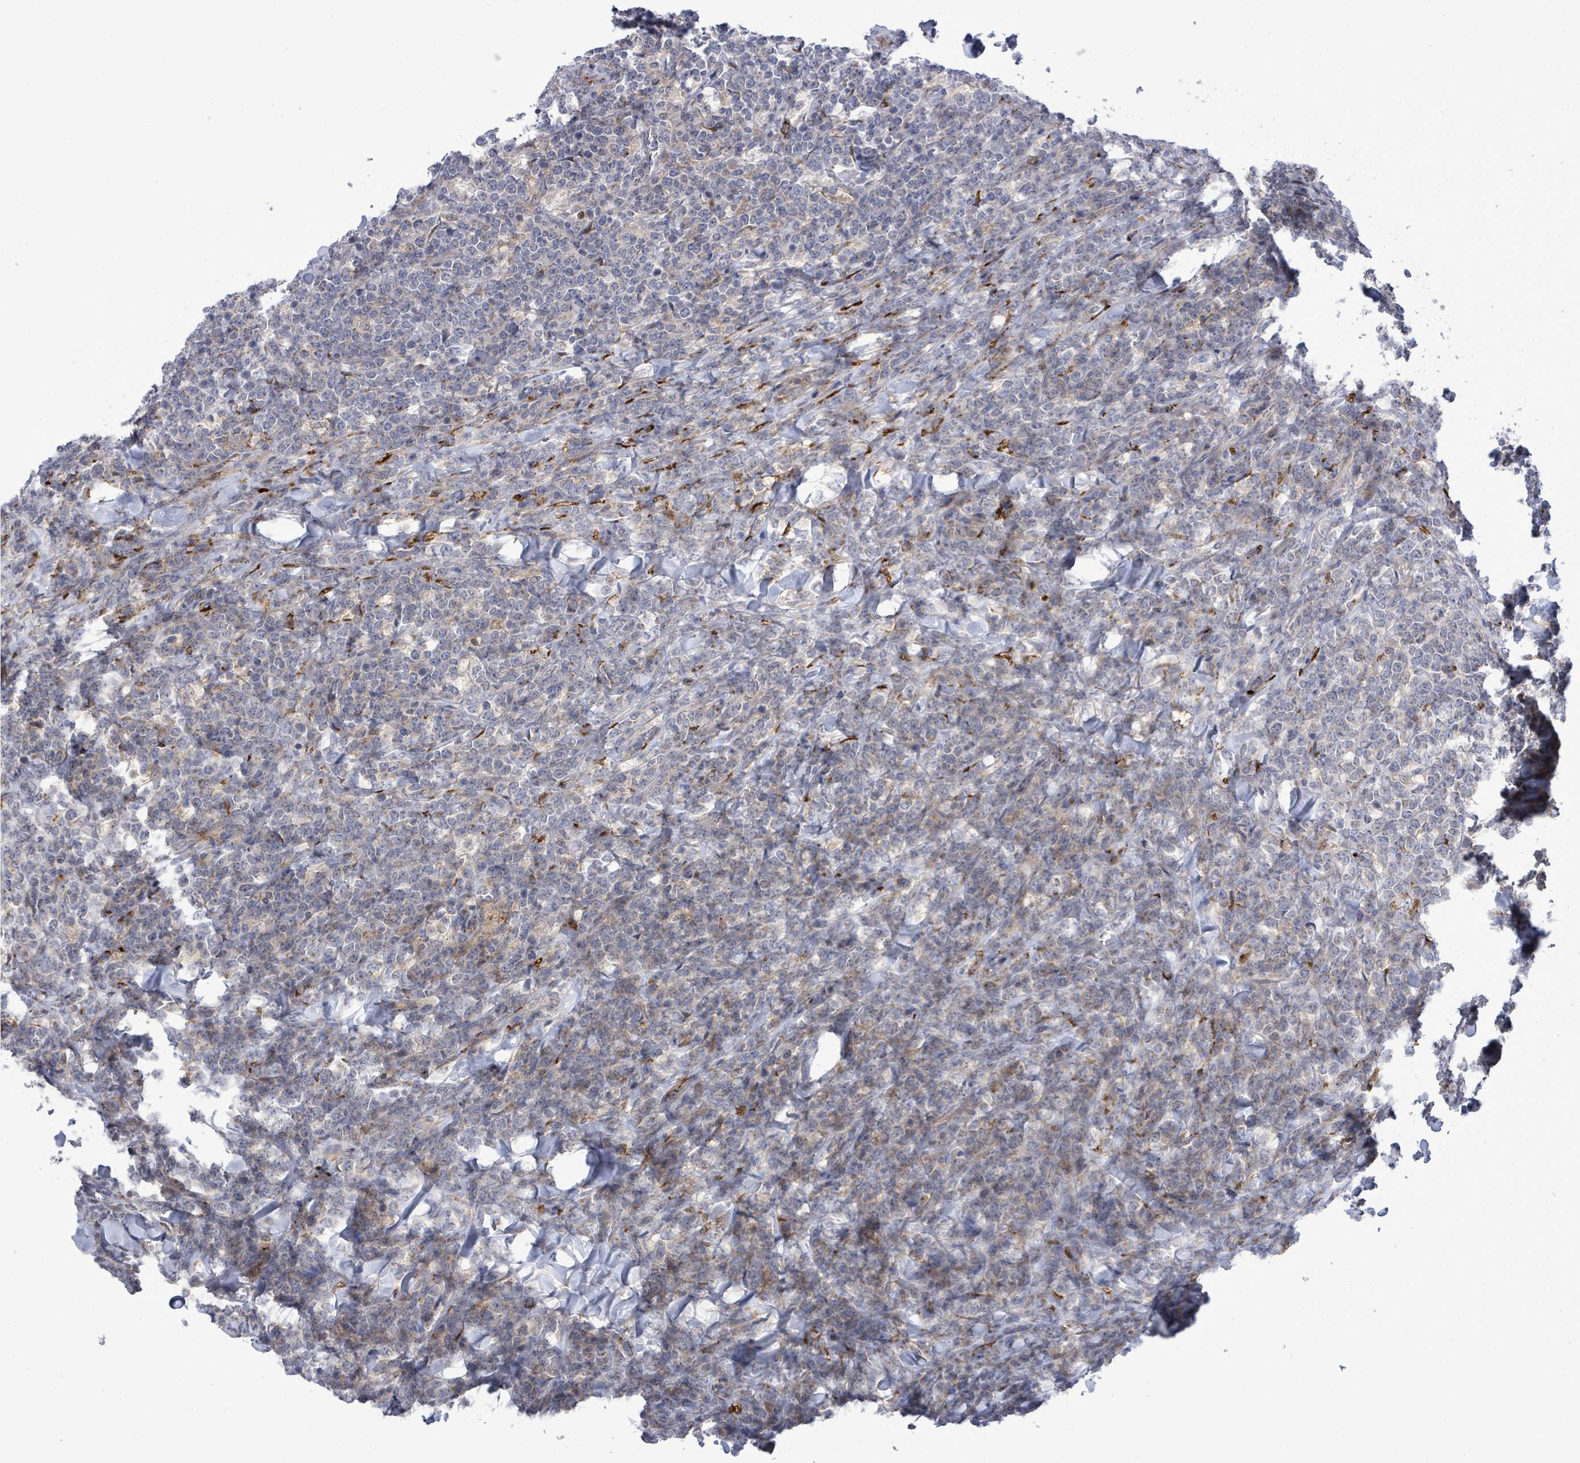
{"staining": {"intensity": "negative", "quantity": "none", "location": "none"}, "tissue": "lymphoma", "cell_type": "Tumor cells", "image_type": "cancer", "snomed": [{"axis": "morphology", "description": "Malignant lymphoma, non-Hodgkin's type, High grade"}, {"axis": "topography", "description": "Small intestine"}], "caption": "Immunohistochemistry micrograph of neoplastic tissue: human lymphoma stained with DAB (3,3'-diaminobenzidine) reveals no significant protein staining in tumor cells.", "gene": "SAR1A", "patient": {"sex": "male", "age": 8}}